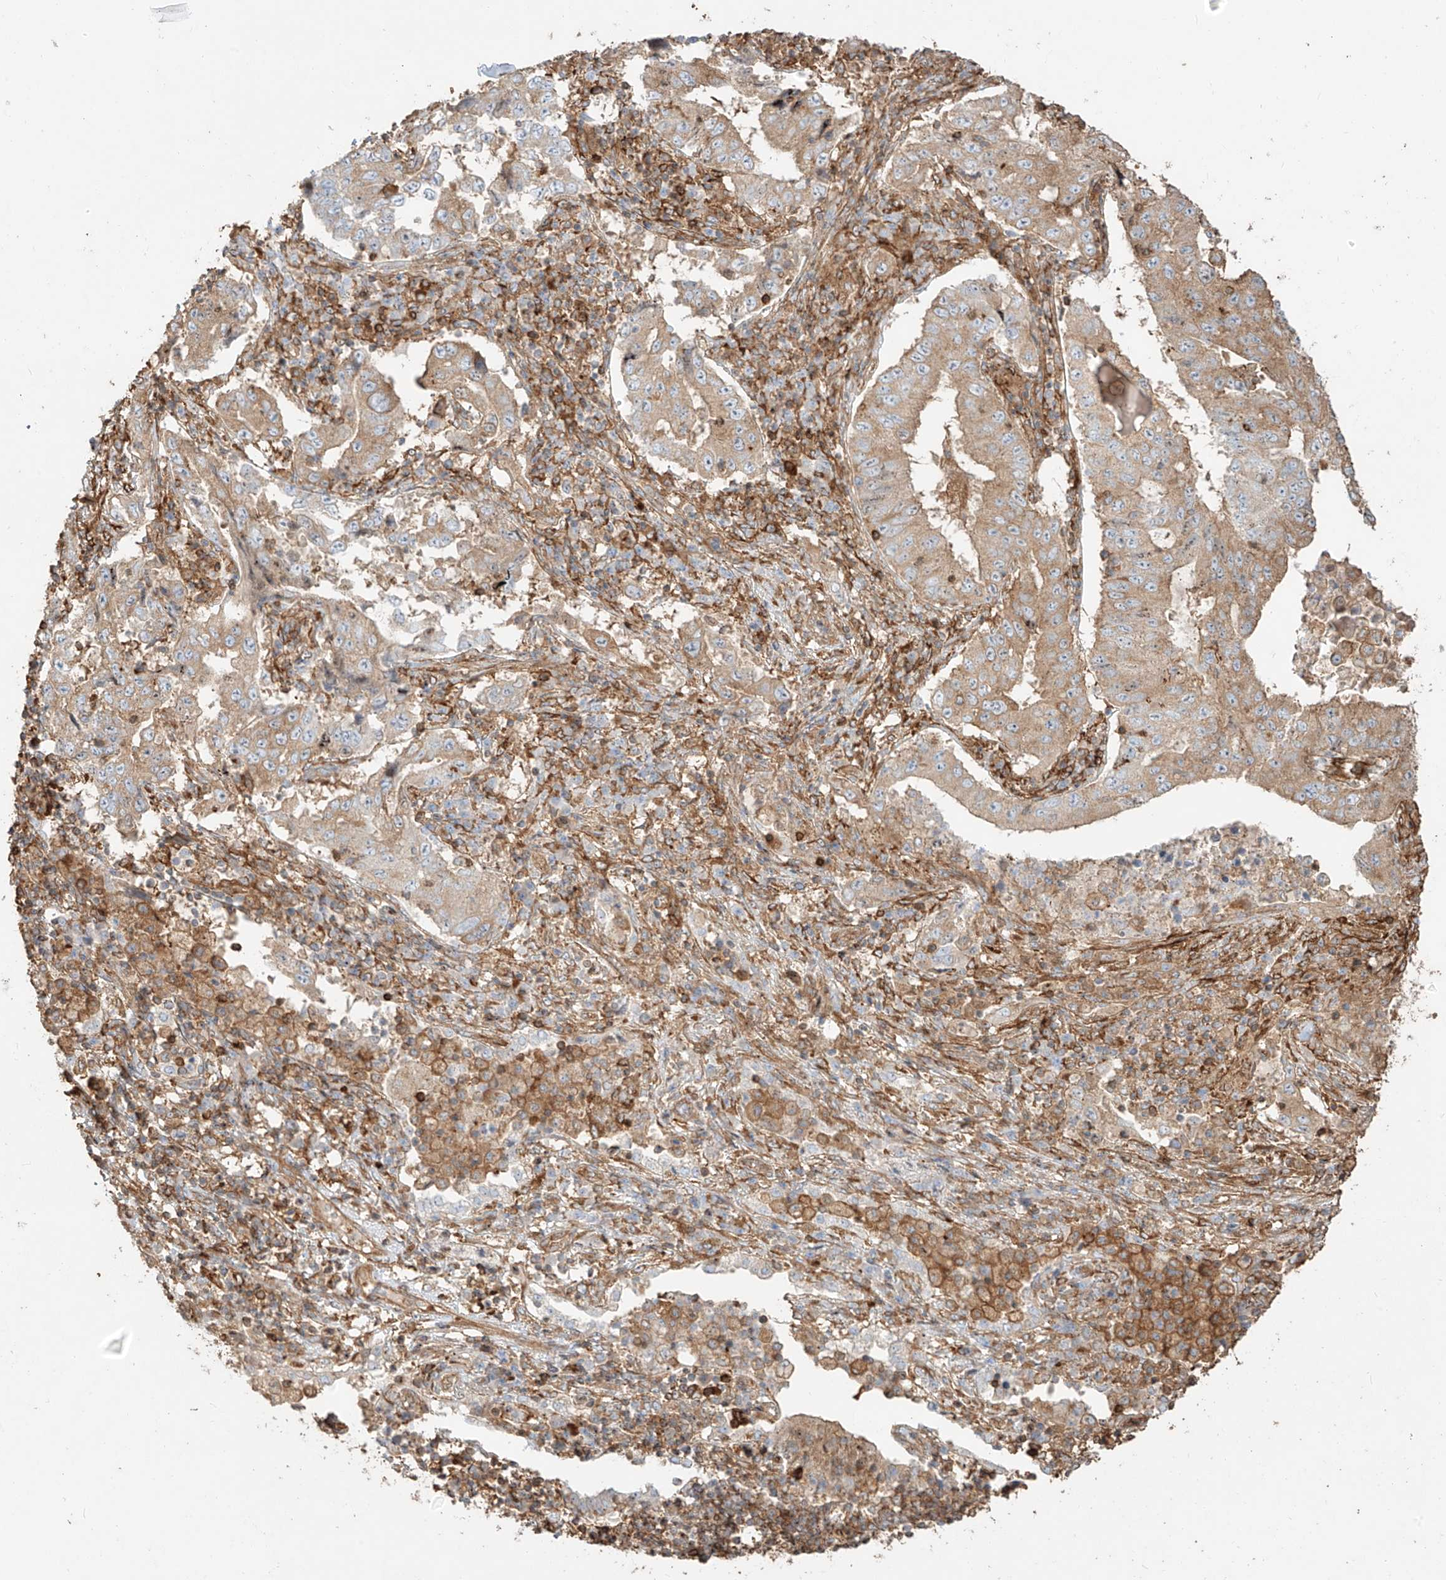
{"staining": {"intensity": "moderate", "quantity": ">75%", "location": "cytoplasmic/membranous"}, "tissue": "lung cancer", "cell_type": "Tumor cells", "image_type": "cancer", "snomed": [{"axis": "morphology", "description": "Adenocarcinoma, NOS"}, {"axis": "topography", "description": "Lung"}], "caption": "A high-resolution histopathology image shows immunohistochemistry staining of adenocarcinoma (lung), which shows moderate cytoplasmic/membranous expression in approximately >75% of tumor cells.", "gene": "SNX9", "patient": {"sex": "female", "age": 51}}